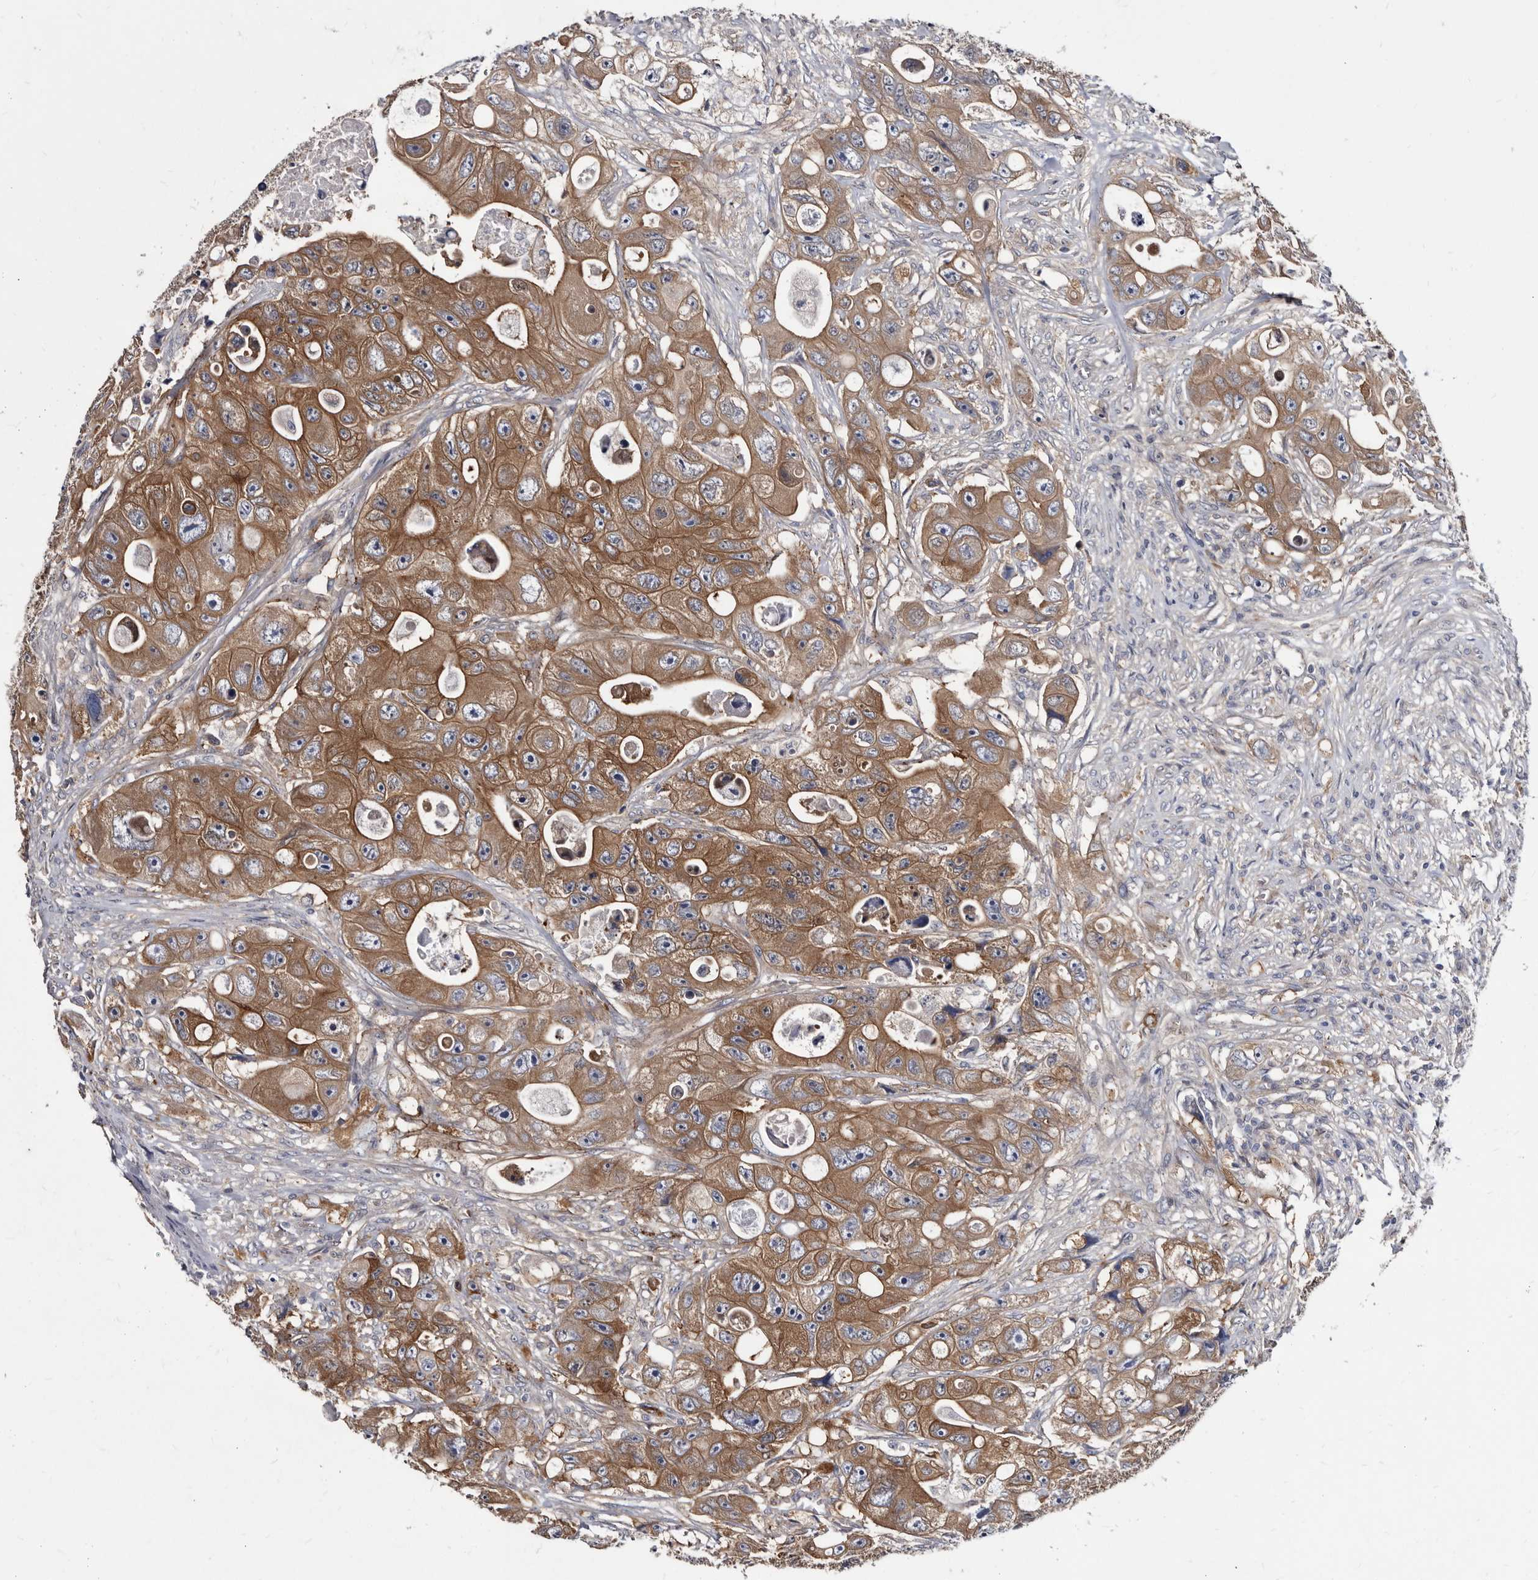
{"staining": {"intensity": "moderate", "quantity": ">75%", "location": "cytoplasmic/membranous"}, "tissue": "colorectal cancer", "cell_type": "Tumor cells", "image_type": "cancer", "snomed": [{"axis": "morphology", "description": "Adenocarcinoma, NOS"}, {"axis": "topography", "description": "Colon"}], "caption": "Colorectal cancer (adenocarcinoma) stained with a brown dye reveals moderate cytoplasmic/membranous positive positivity in about >75% of tumor cells.", "gene": "ABCF2", "patient": {"sex": "female", "age": 46}}